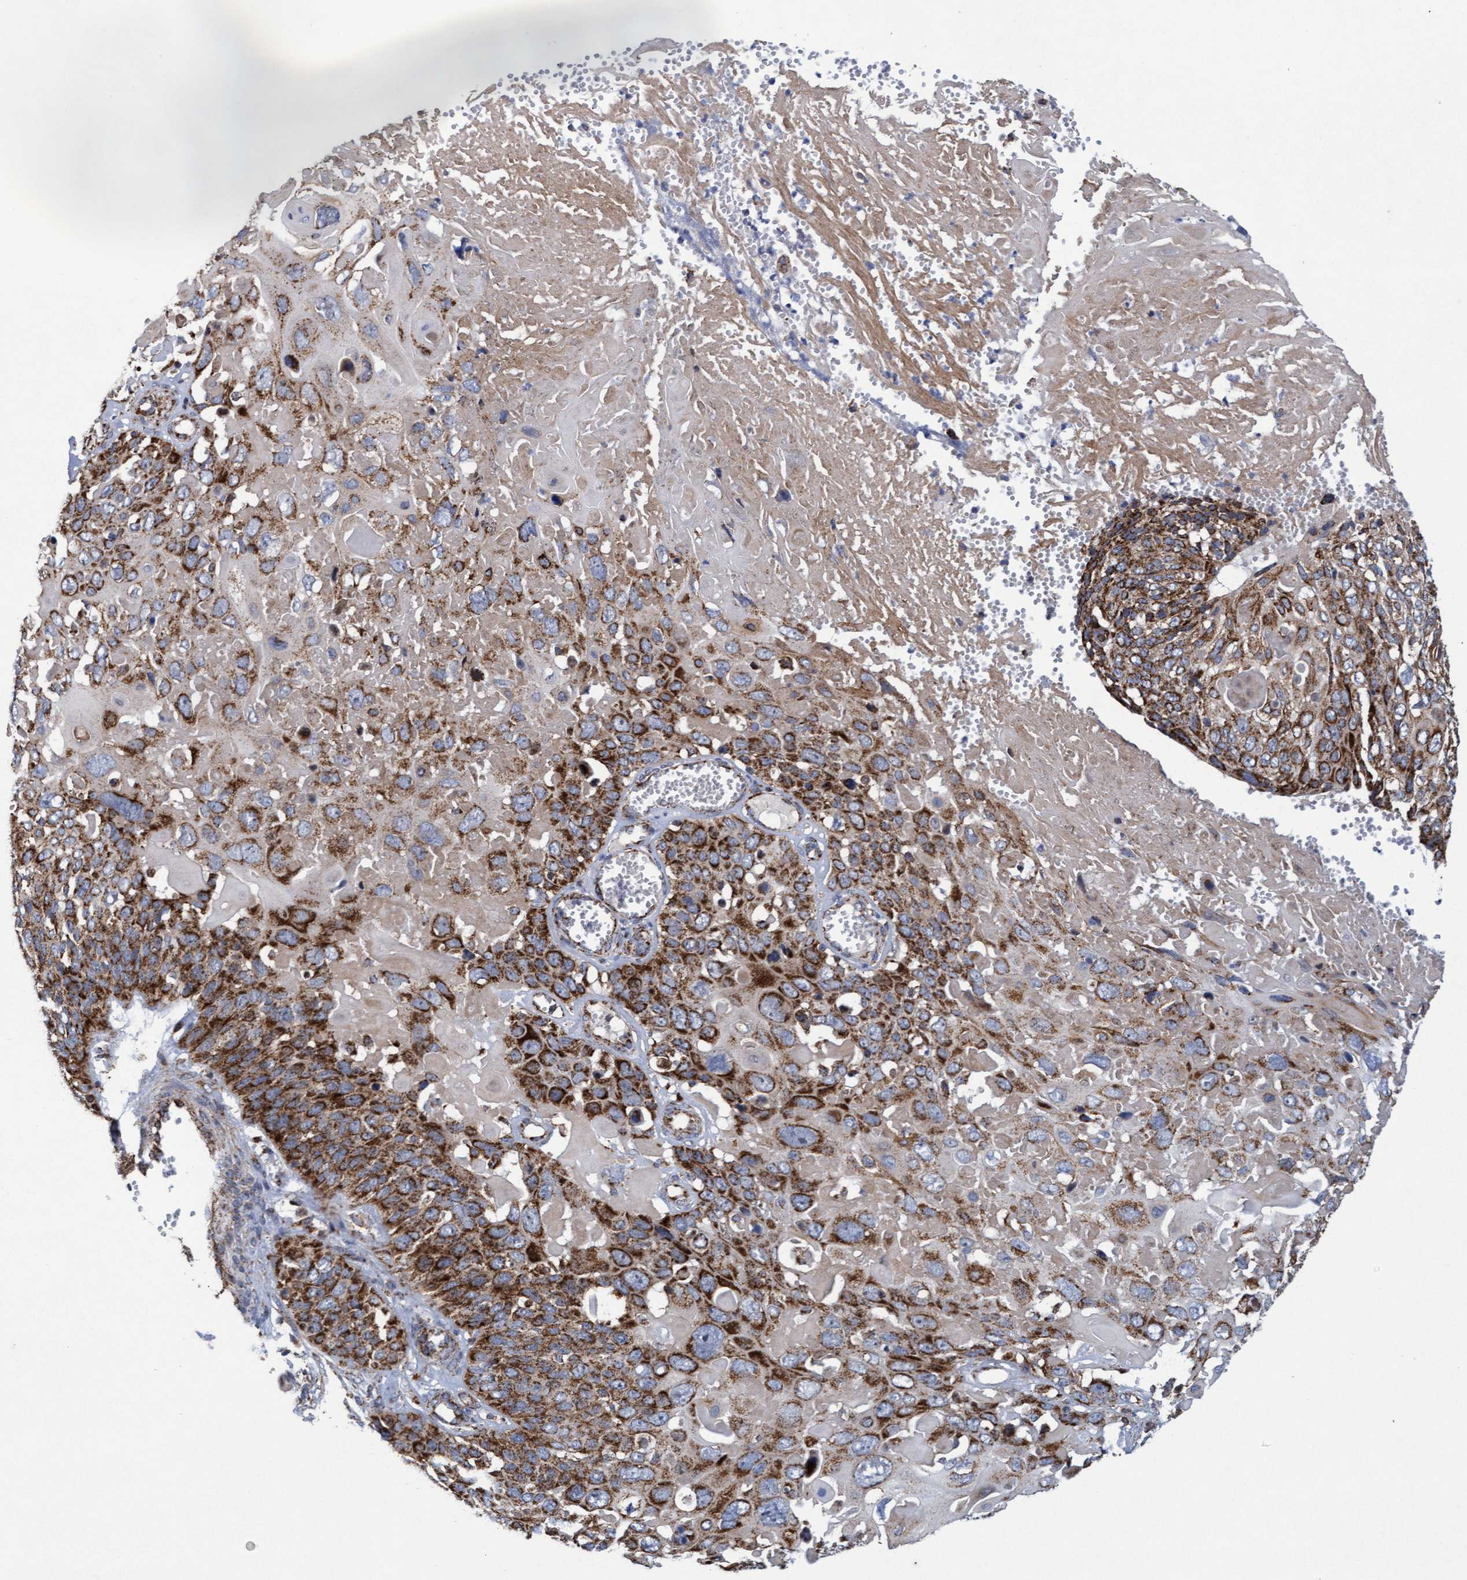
{"staining": {"intensity": "strong", "quantity": ">75%", "location": "cytoplasmic/membranous"}, "tissue": "cervical cancer", "cell_type": "Tumor cells", "image_type": "cancer", "snomed": [{"axis": "morphology", "description": "Squamous cell carcinoma, NOS"}, {"axis": "topography", "description": "Cervix"}], "caption": "Immunohistochemical staining of human cervical squamous cell carcinoma exhibits strong cytoplasmic/membranous protein staining in about >75% of tumor cells.", "gene": "MRPL38", "patient": {"sex": "female", "age": 74}}